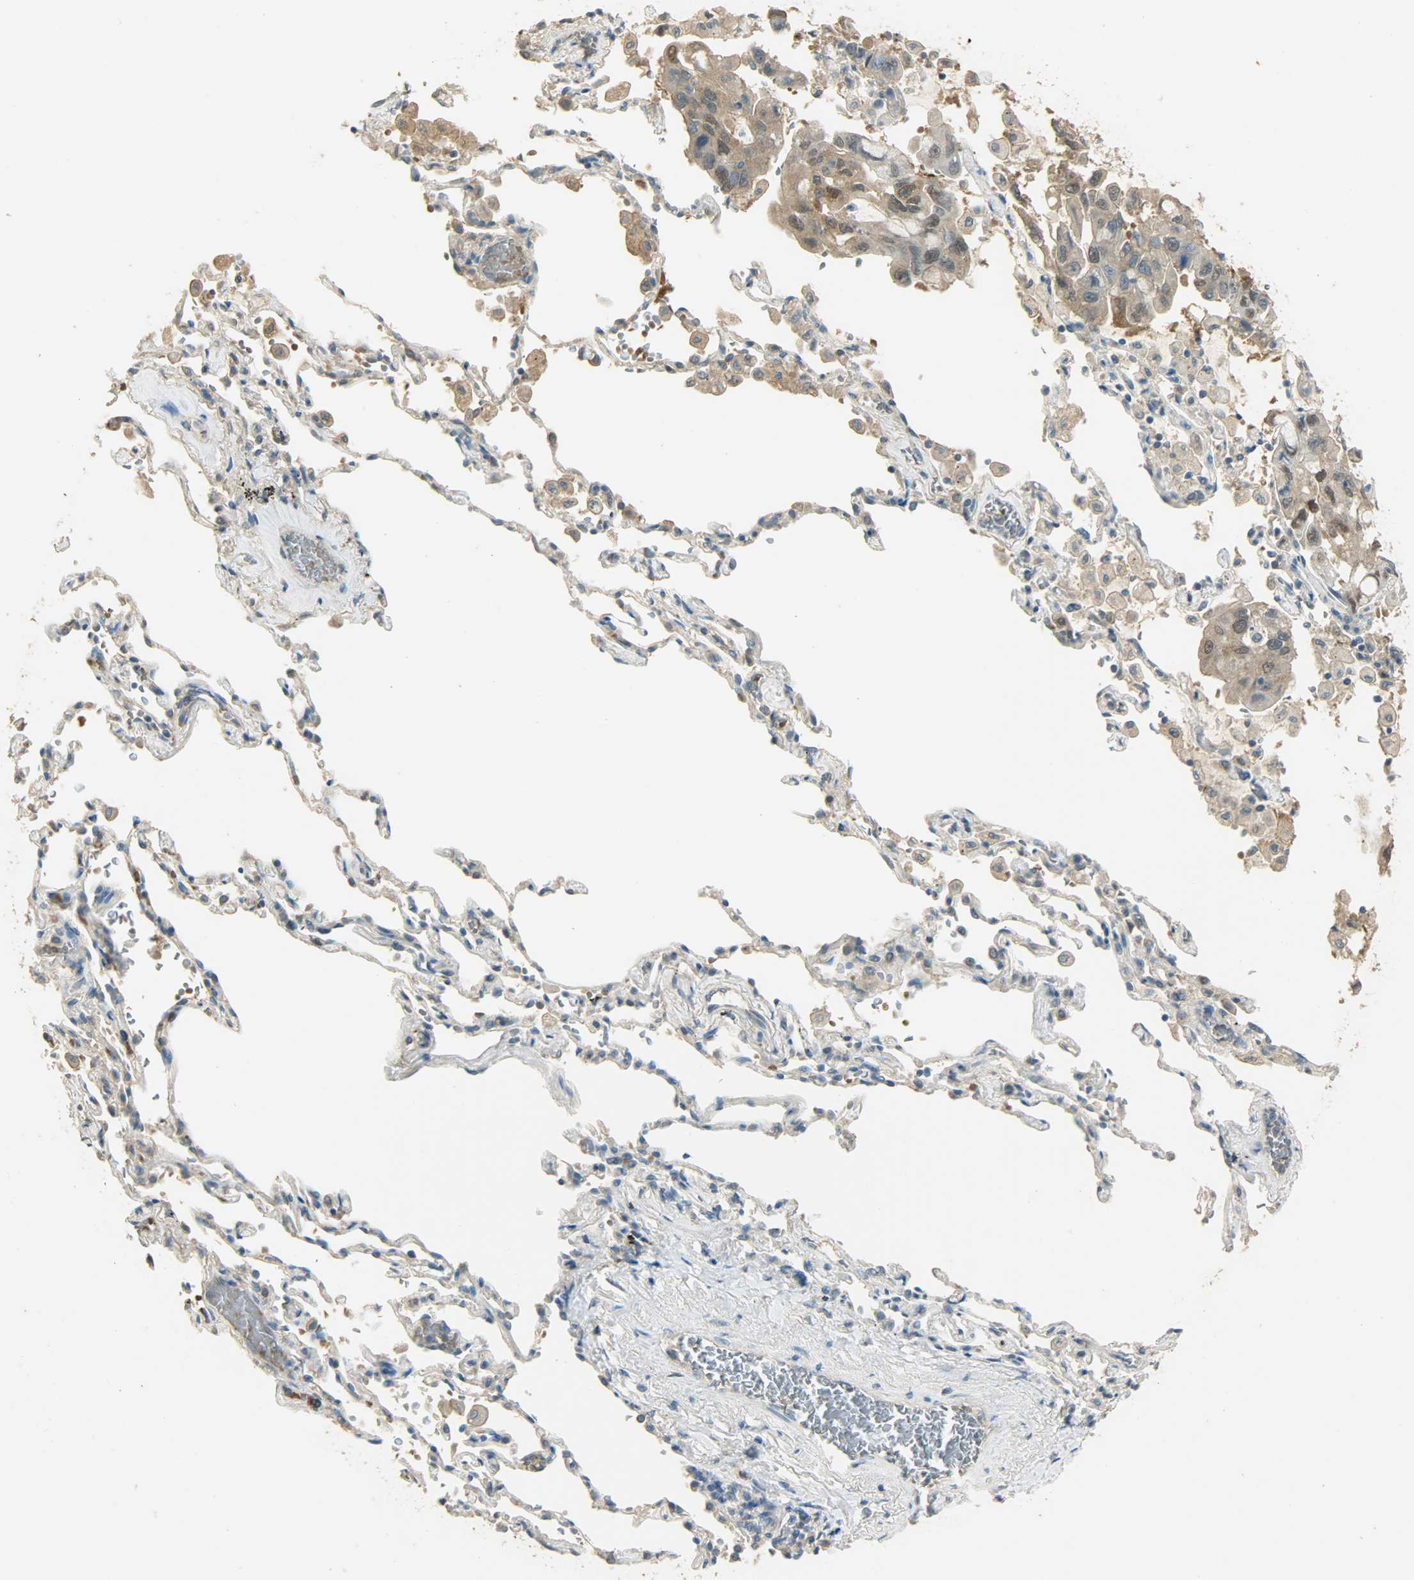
{"staining": {"intensity": "moderate", "quantity": "25%-75%", "location": "cytoplasmic/membranous,nuclear"}, "tissue": "lung cancer", "cell_type": "Tumor cells", "image_type": "cancer", "snomed": [{"axis": "morphology", "description": "Adenocarcinoma, NOS"}, {"axis": "topography", "description": "Lung"}], "caption": "Immunohistochemistry (IHC) image of neoplastic tissue: human lung adenocarcinoma stained using immunohistochemistry (IHC) displays medium levels of moderate protein expression localized specifically in the cytoplasmic/membranous and nuclear of tumor cells, appearing as a cytoplasmic/membranous and nuclear brown color.", "gene": "PRMT5", "patient": {"sex": "male", "age": 64}}